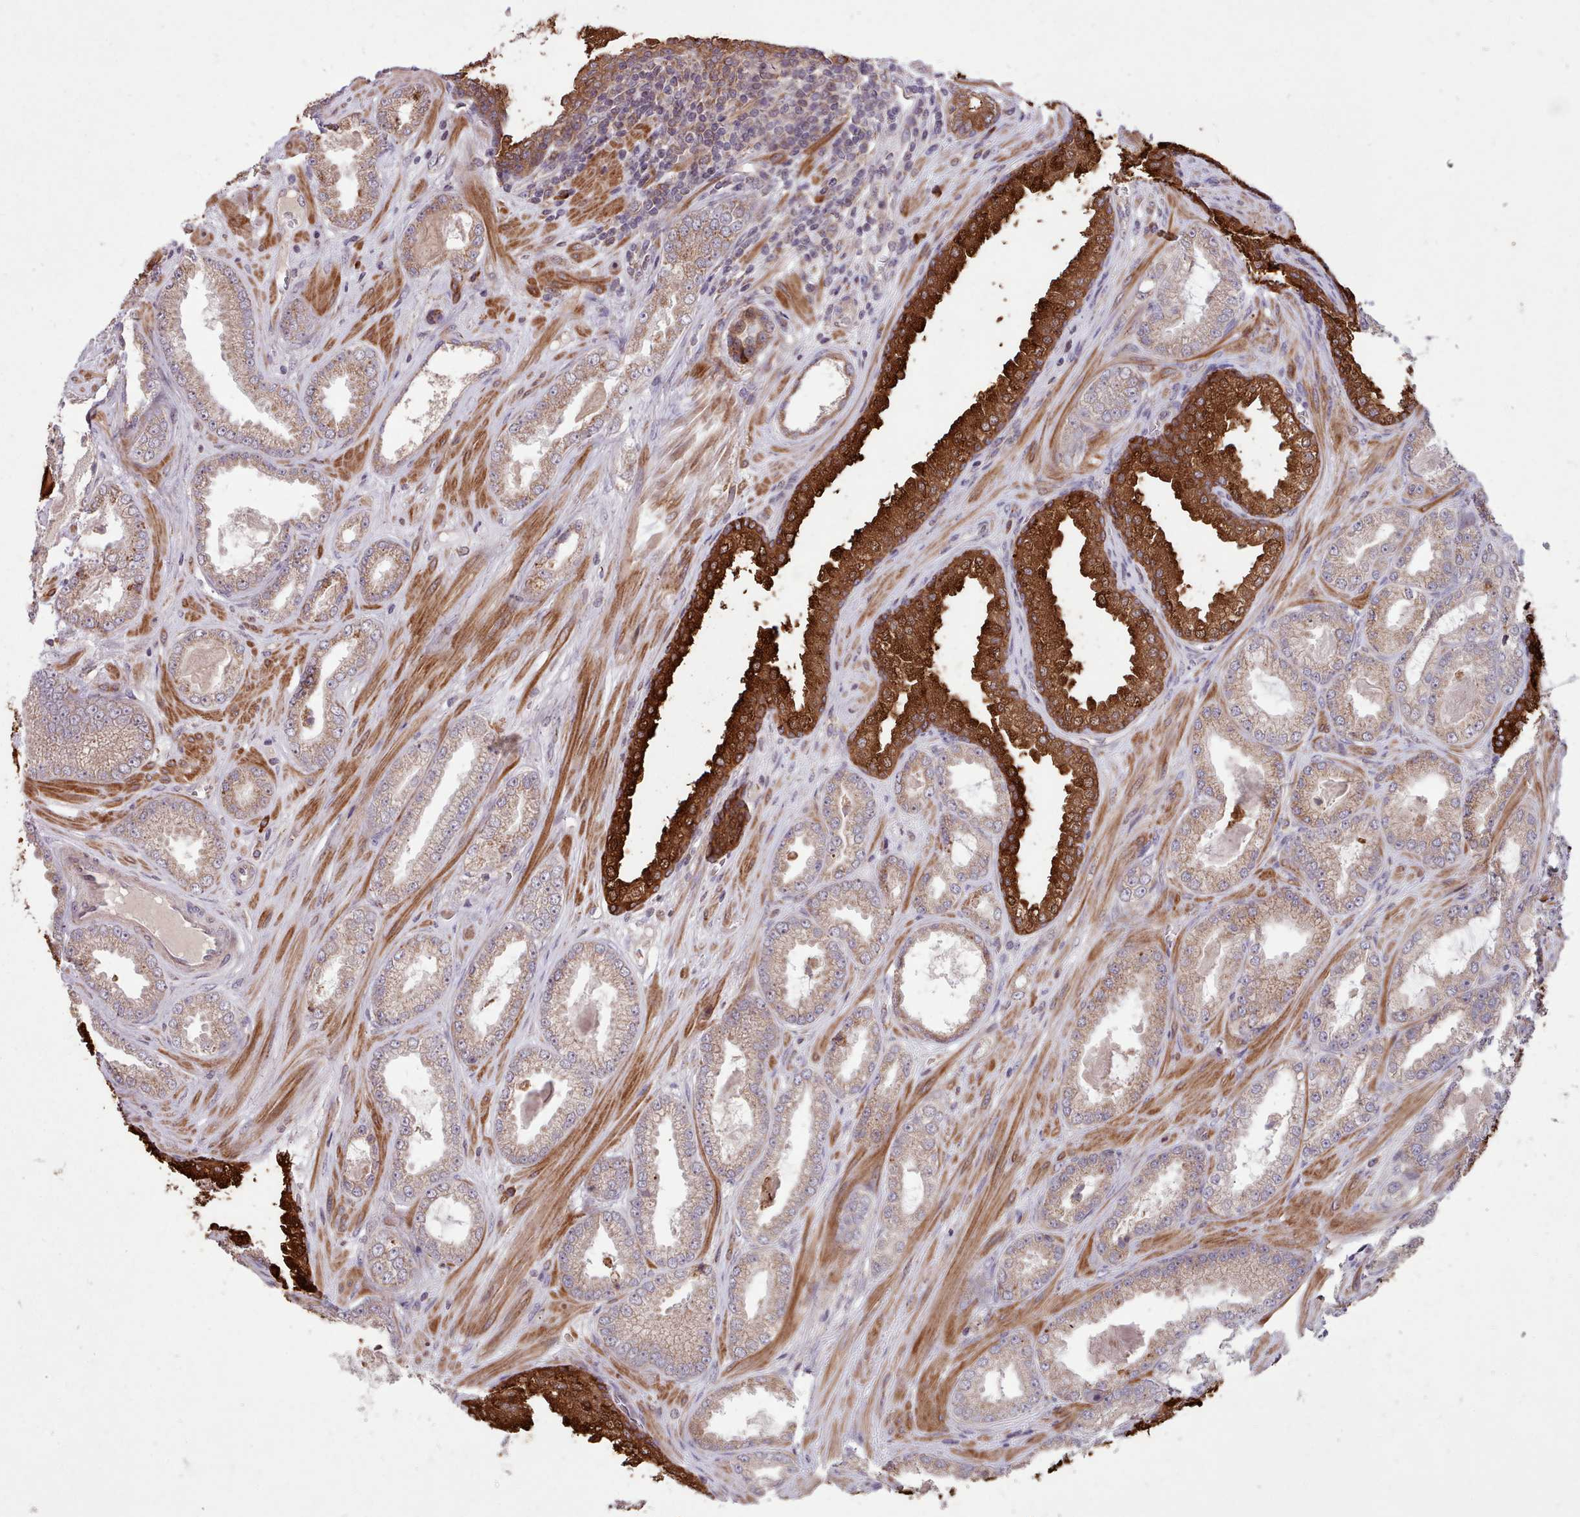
{"staining": {"intensity": "moderate", "quantity": ">75%", "location": "cytoplasmic/membranous"}, "tissue": "prostate cancer", "cell_type": "Tumor cells", "image_type": "cancer", "snomed": [{"axis": "morphology", "description": "Adenocarcinoma, Low grade"}, {"axis": "topography", "description": "Prostate"}], "caption": "Approximately >75% of tumor cells in prostate cancer (adenocarcinoma (low-grade)) exhibit moderate cytoplasmic/membranous protein expression as visualized by brown immunohistochemical staining.", "gene": "TTLL3", "patient": {"sex": "male", "age": 57}}